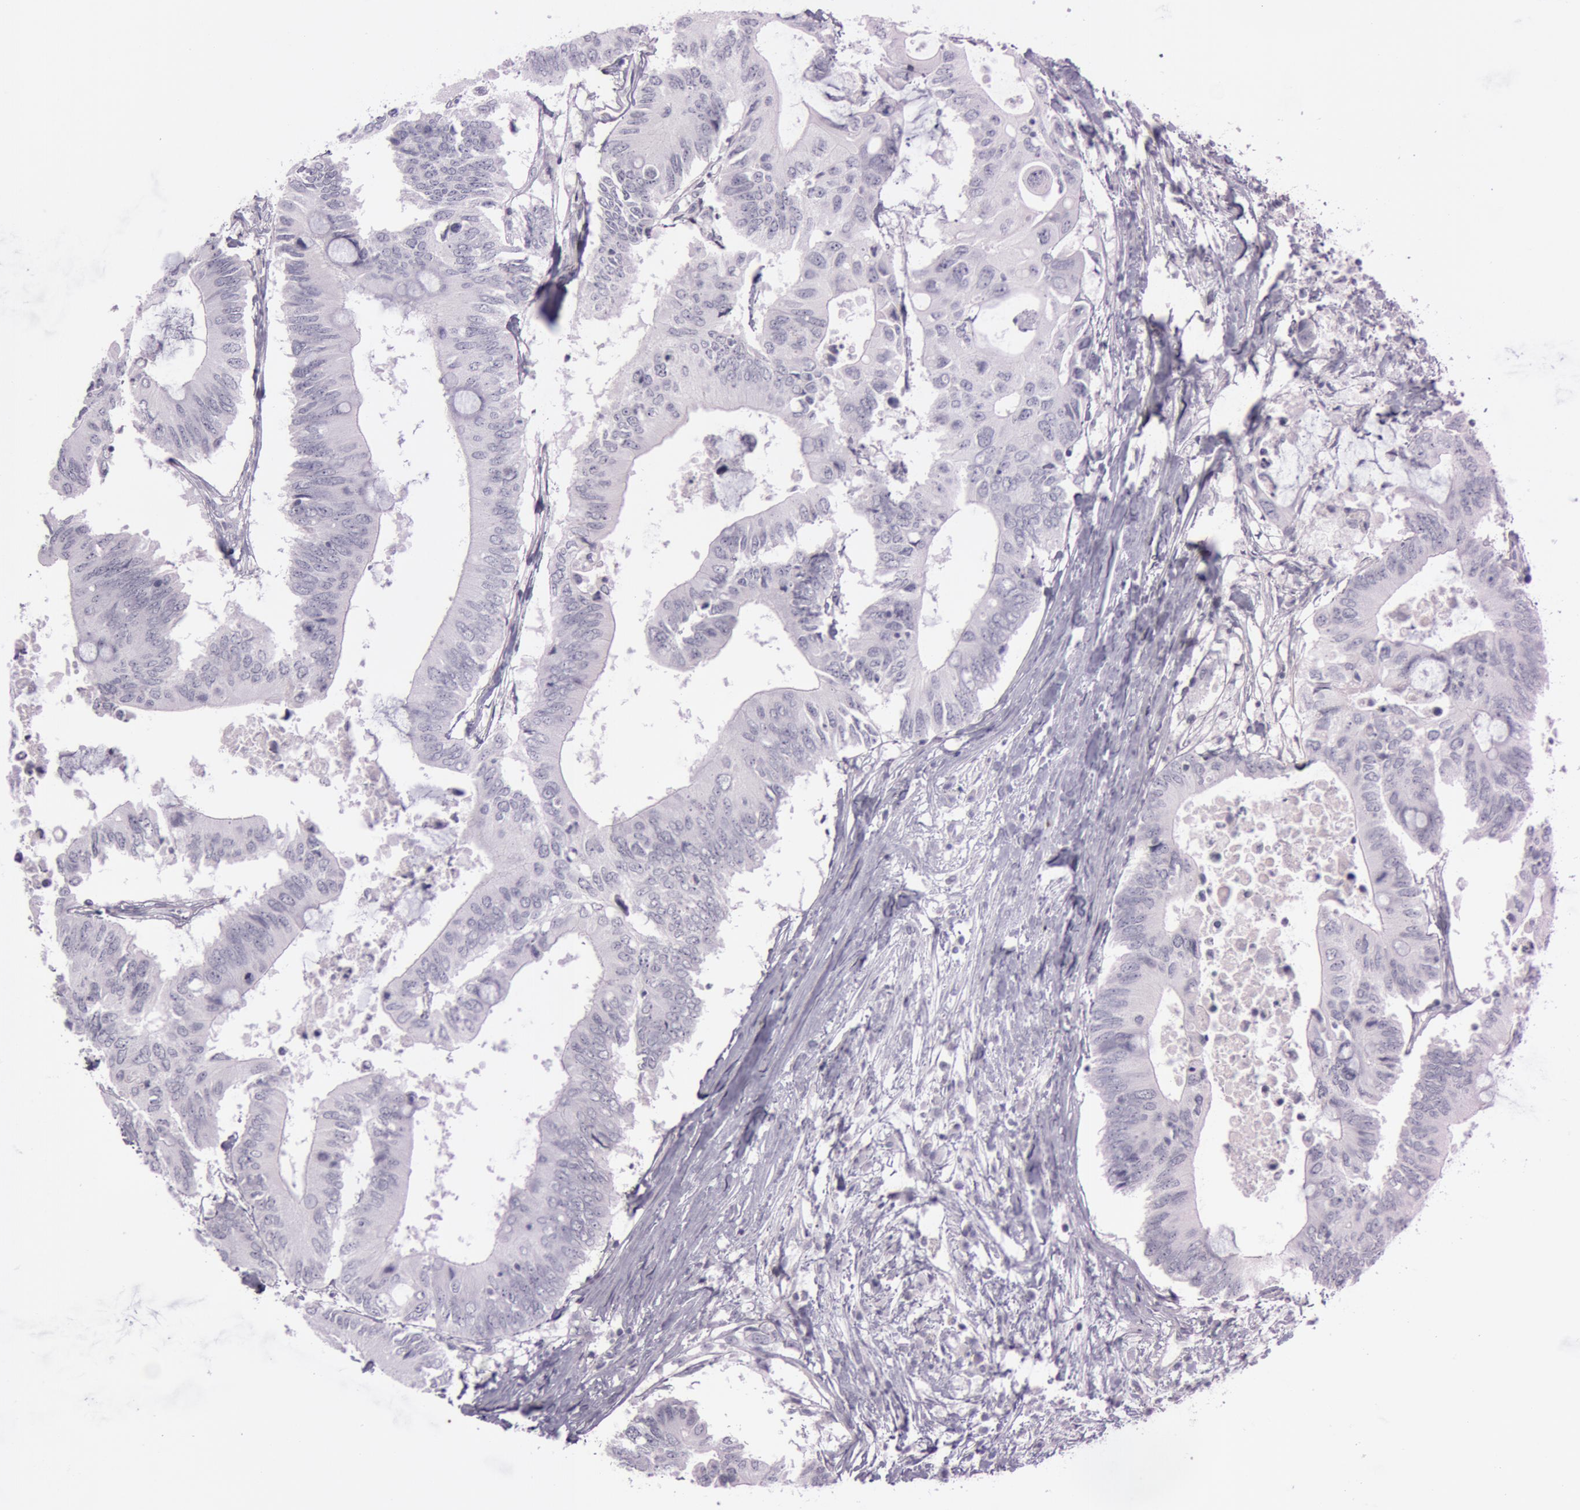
{"staining": {"intensity": "negative", "quantity": "none", "location": "none"}, "tissue": "colorectal cancer", "cell_type": "Tumor cells", "image_type": "cancer", "snomed": [{"axis": "morphology", "description": "Adenocarcinoma, NOS"}, {"axis": "topography", "description": "Colon"}], "caption": "An immunohistochemistry (IHC) image of colorectal cancer is shown. There is no staining in tumor cells of colorectal cancer.", "gene": "S100A7", "patient": {"sex": "male", "age": 71}}